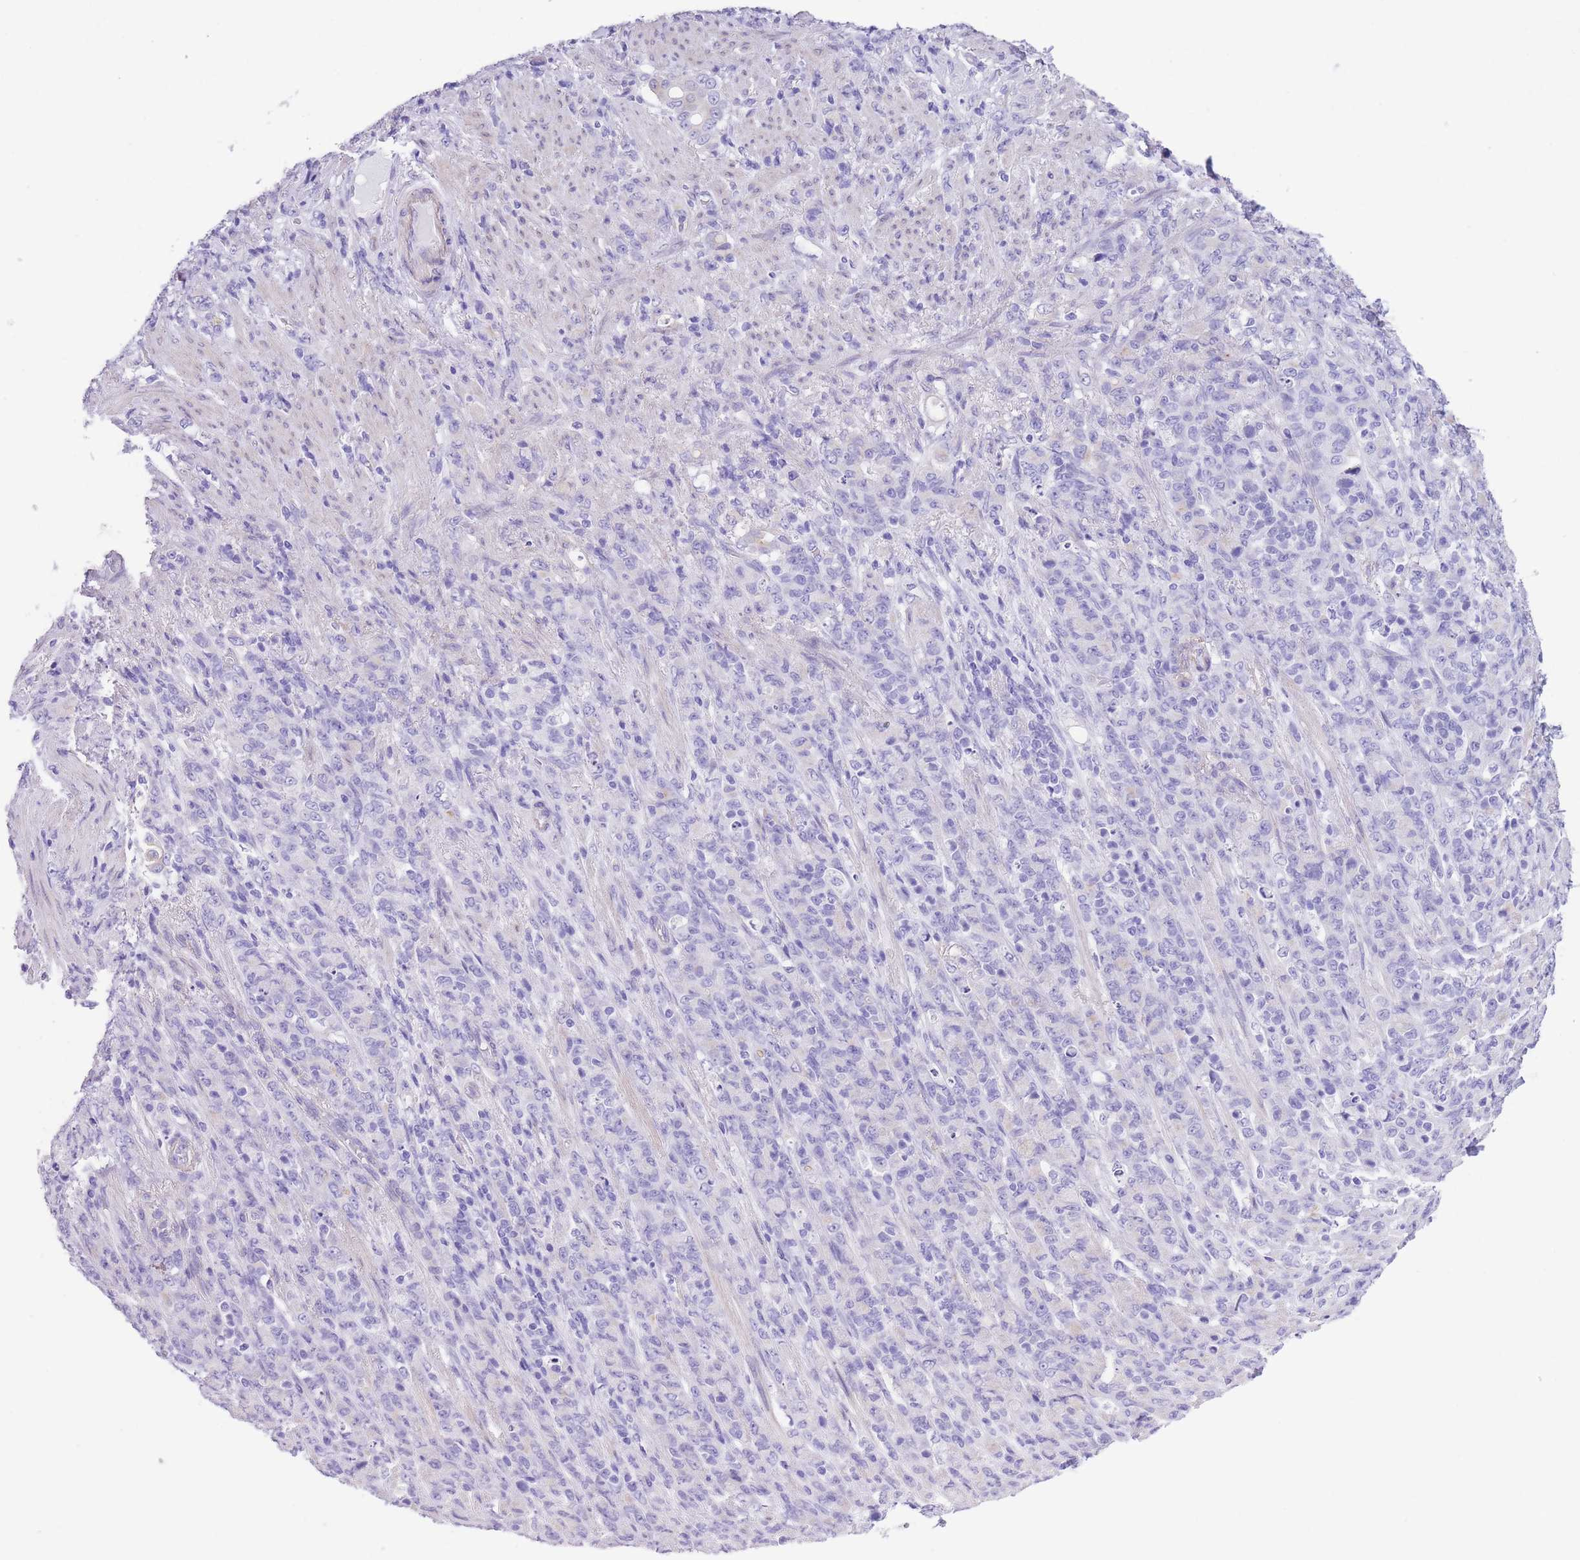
{"staining": {"intensity": "negative", "quantity": "none", "location": "none"}, "tissue": "stomach cancer", "cell_type": "Tumor cells", "image_type": "cancer", "snomed": [{"axis": "morphology", "description": "Adenocarcinoma, NOS"}, {"axis": "topography", "description": "Stomach"}], "caption": "This is an immunohistochemistry (IHC) histopathology image of human stomach cancer. There is no staining in tumor cells.", "gene": "RAI2", "patient": {"sex": "female", "age": 79}}